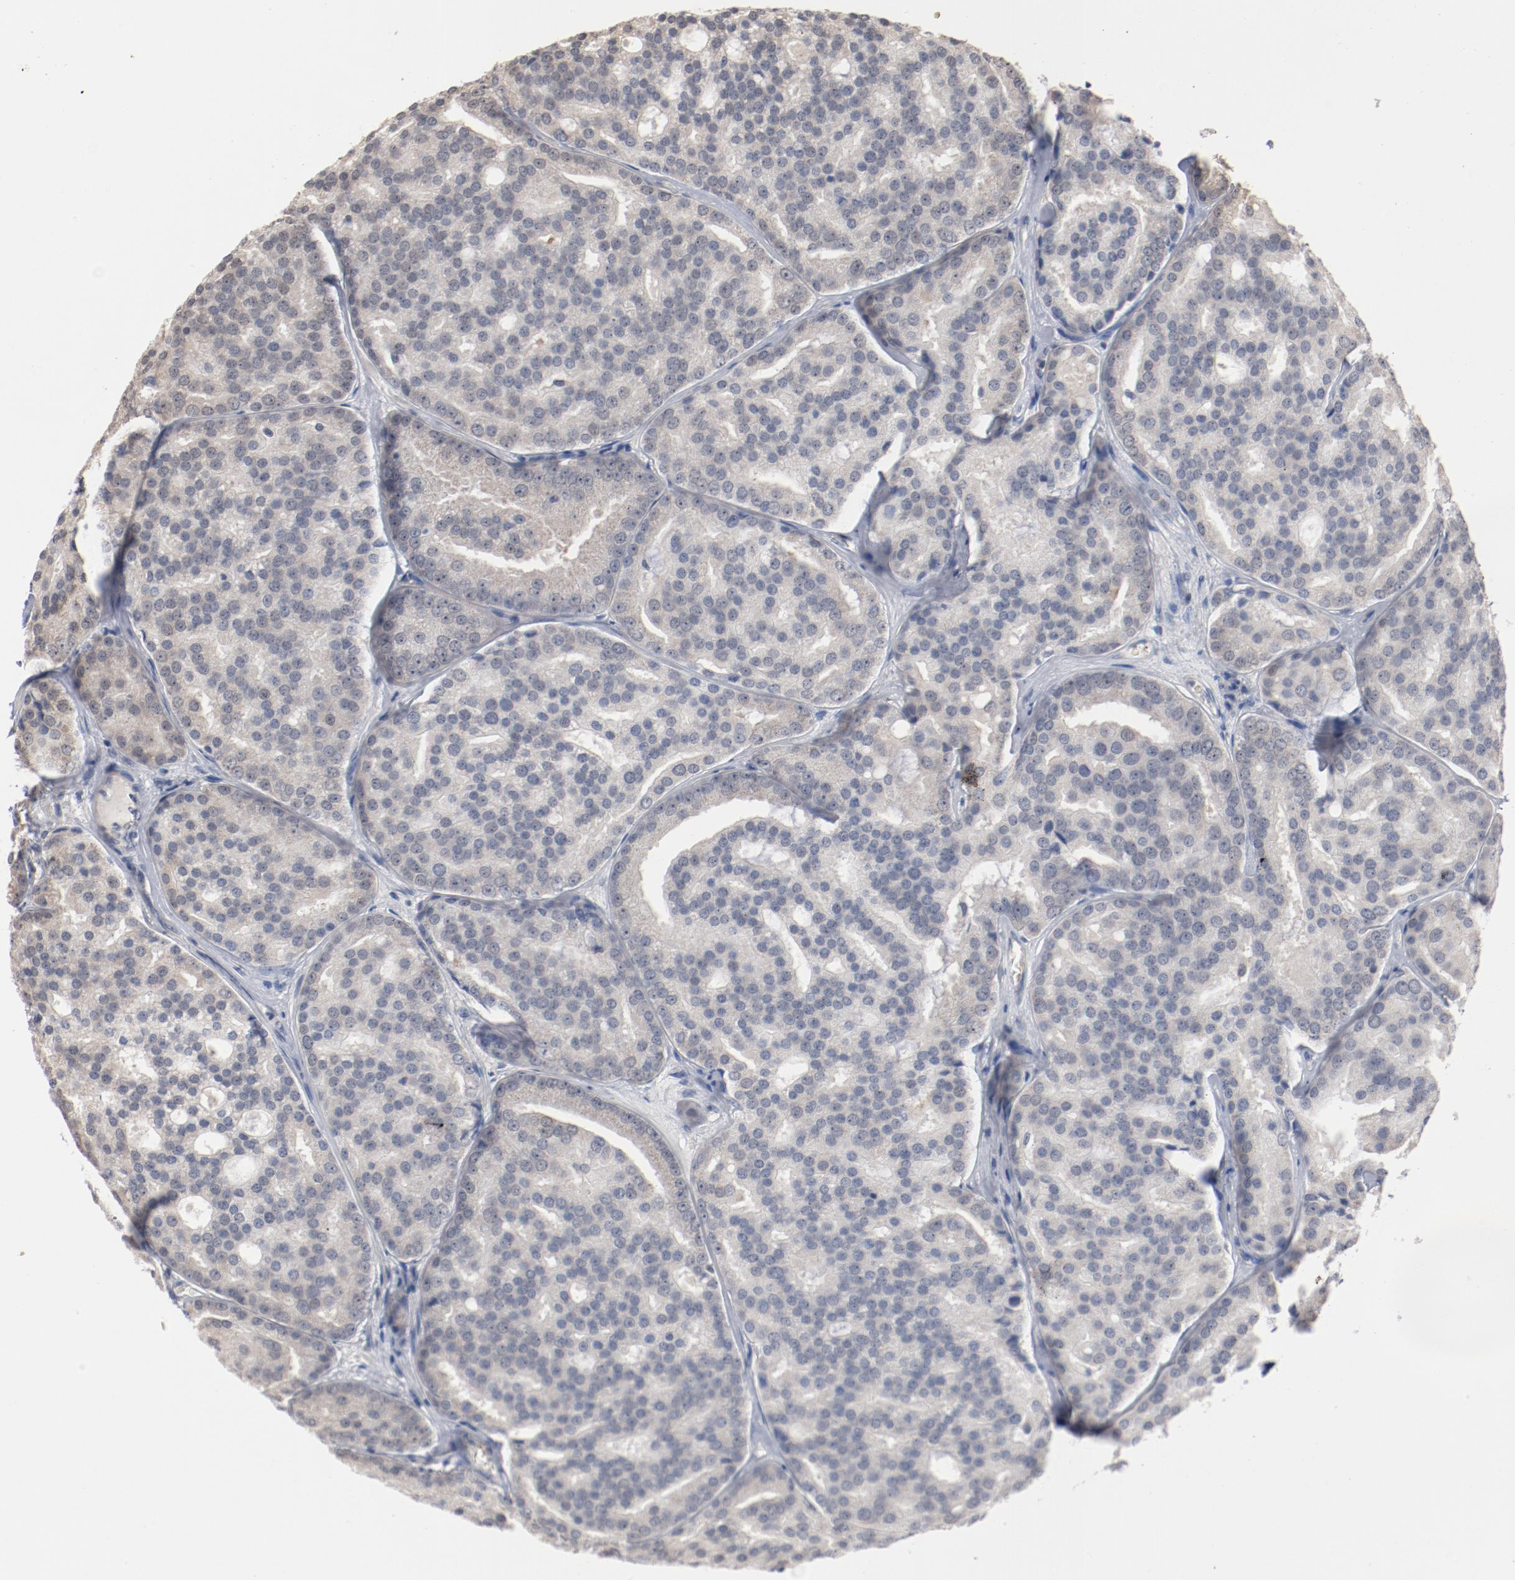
{"staining": {"intensity": "negative", "quantity": "none", "location": "none"}, "tissue": "prostate cancer", "cell_type": "Tumor cells", "image_type": "cancer", "snomed": [{"axis": "morphology", "description": "Adenocarcinoma, High grade"}, {"axis": "topography", "description": "Prostate"}], "caption": "Prostate high-grade adenocarcinoma stained for a protein using immunohistochemistry reveals no expression tumor cells.", "gene": "ERICH1", "patient": {"sex": "male", "age": 64}}